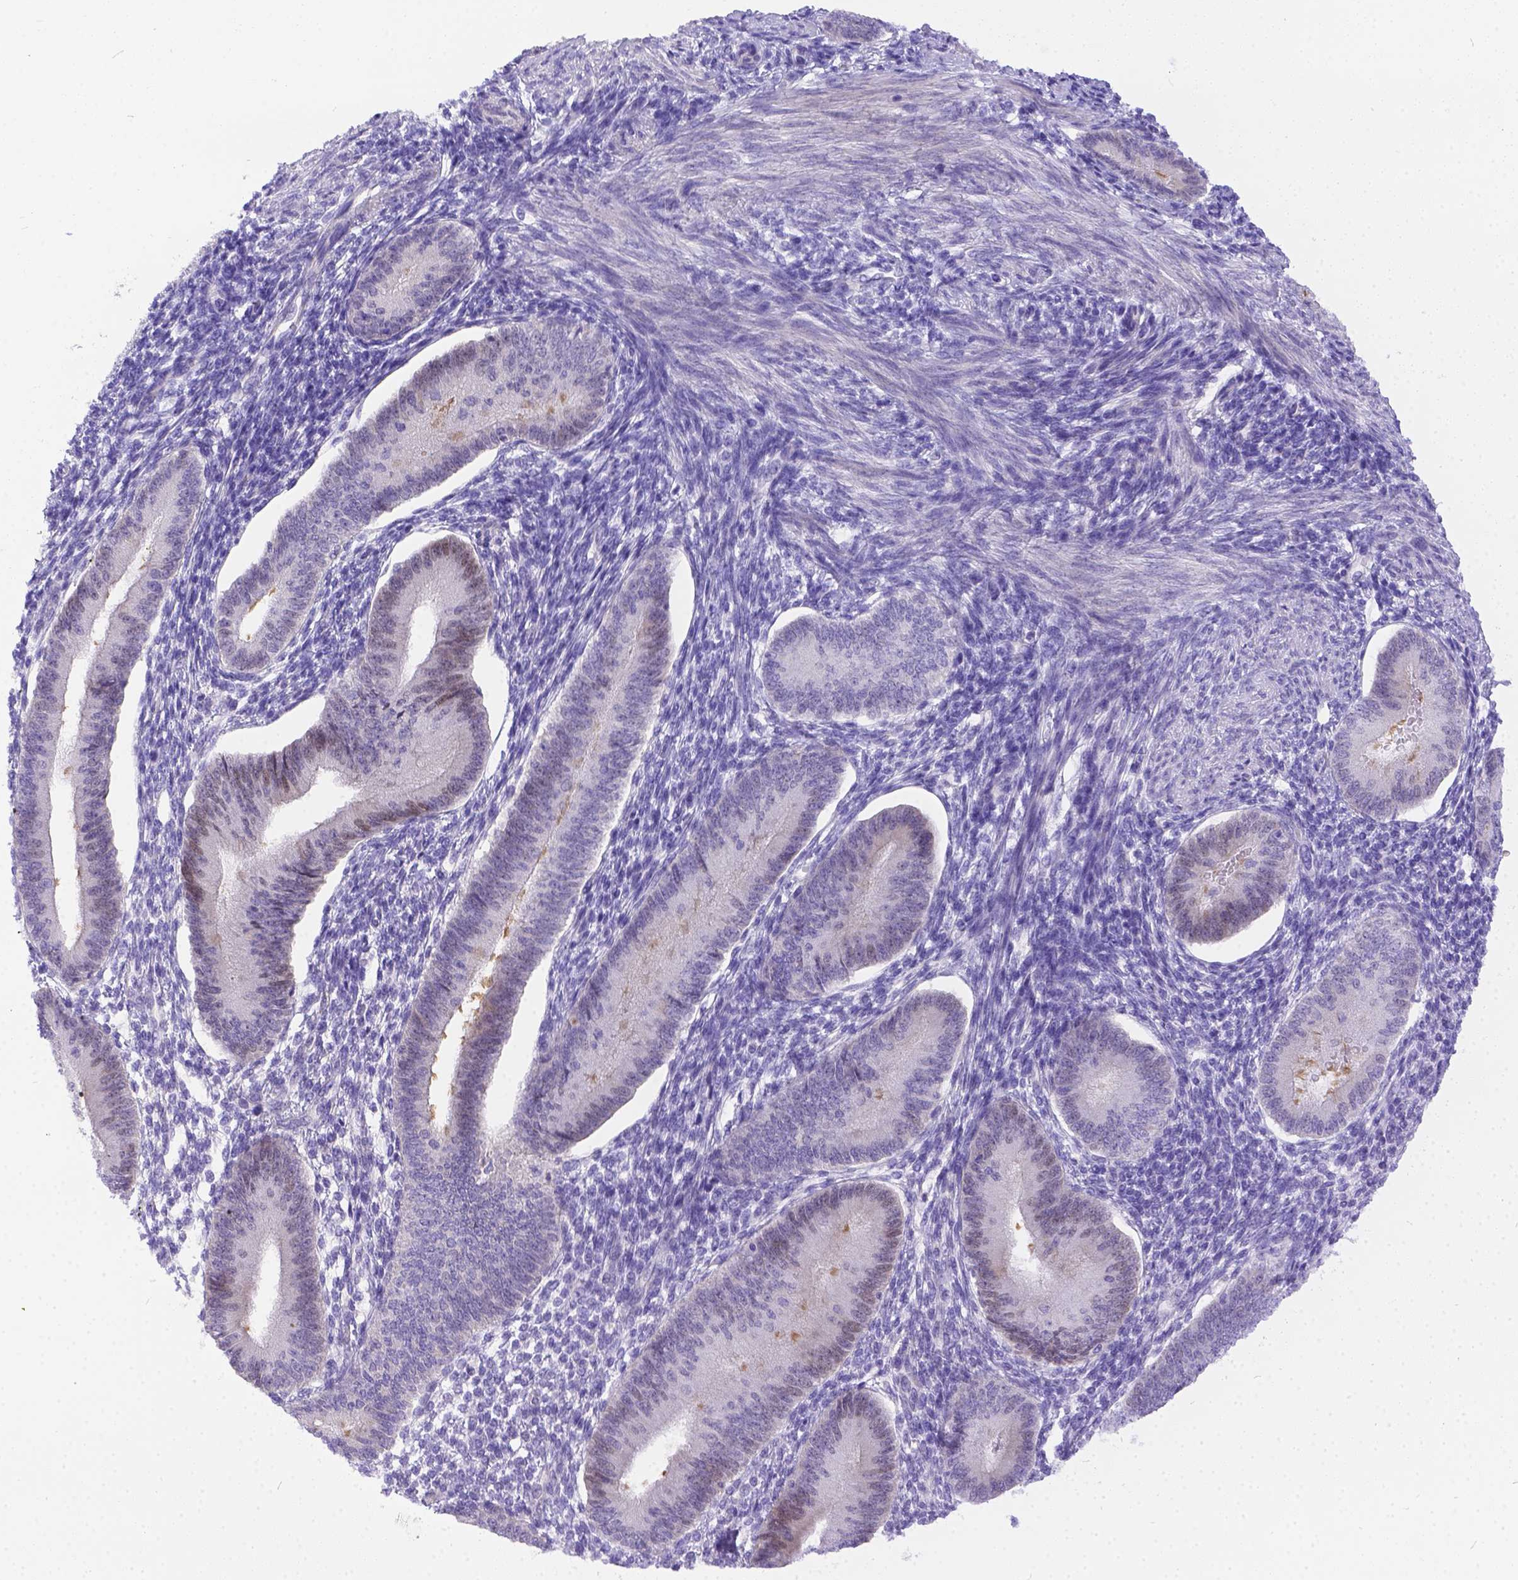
{"staining": {"intensity": "negative", "quantity": "none", "location": "none"}, "tissue": "endometrium", "cell_type": "Cells in endometrial stroma", "image_type": "normal", "snomed": [{"axis": "morphology", "description": "Normal tissue, NOS"}, {"axis": "topography", "description": "Endometrium"}], "caption": "There is no significant positivity in cells in endometrial stroma of endometrium. (DAB (3,3'-diaminobenzidine) immunohistochemistry, high magnification).", "gene": "DLEC1", "patient": {"sex": "female", "age": 39}}